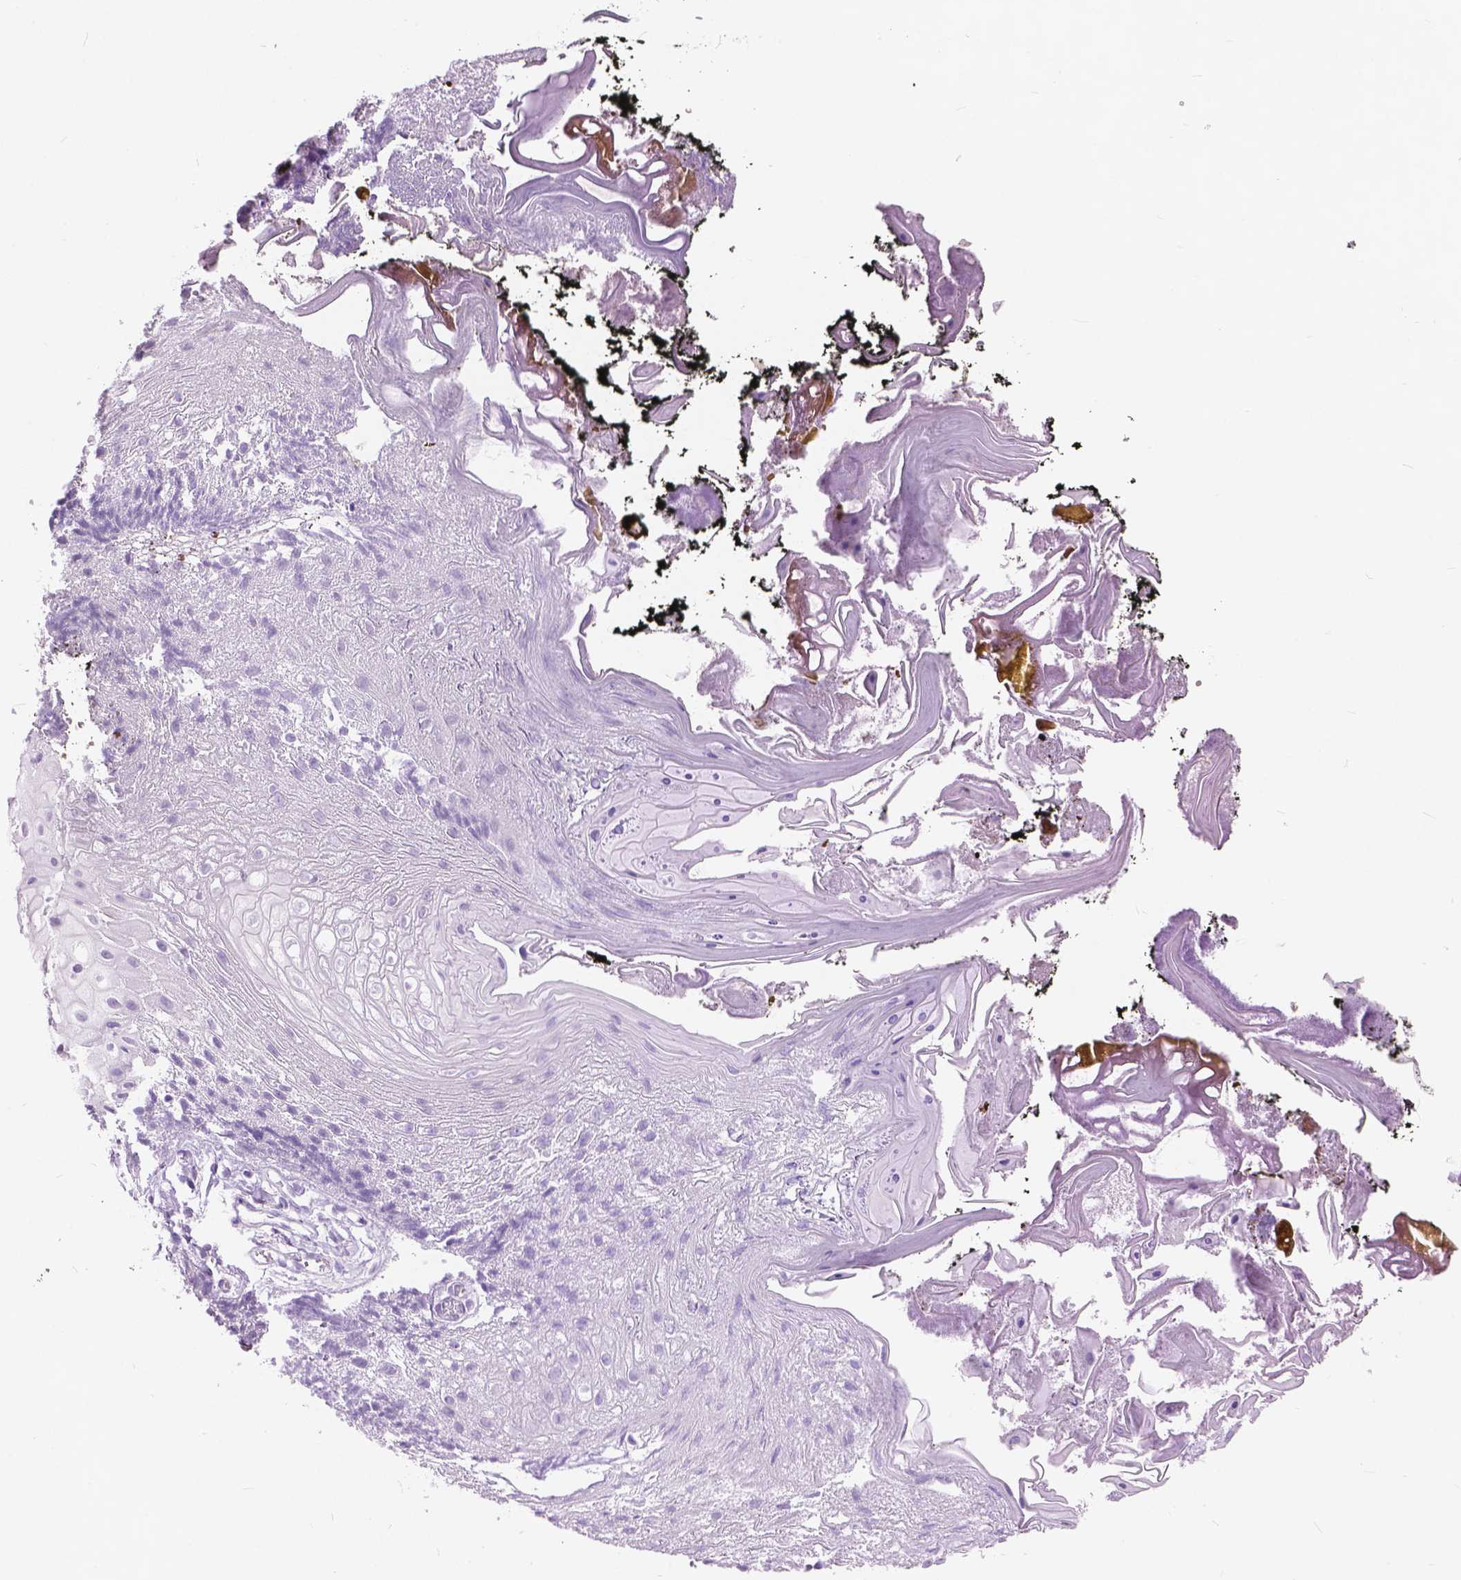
{"staining": {"intensity": "moderate", "quantity": "<25%", "location": "nuclear"}, "tissue": "oral mucosa", "cell_type": "Squamous epithelial cells", "image_type": "normal", "snomed": [{"axis": "morphology", "description": "Normal tissue, NOS"}, {"axis": "morphology", "description": "Squamous cell carcinoma, NOS"}, {"axis": "topography", "description": "Oral tissue"}, {"axis": "topography", "description": "Head-Neck"}], "caption": "Immunohistochemical staining of normal human oral mucosa displays low levels of moderate nuclear expression in approximately <25% of squamous epithelial cells.", "gene": "ANP32A", "patient": {"sex": "male", "age": 69}}